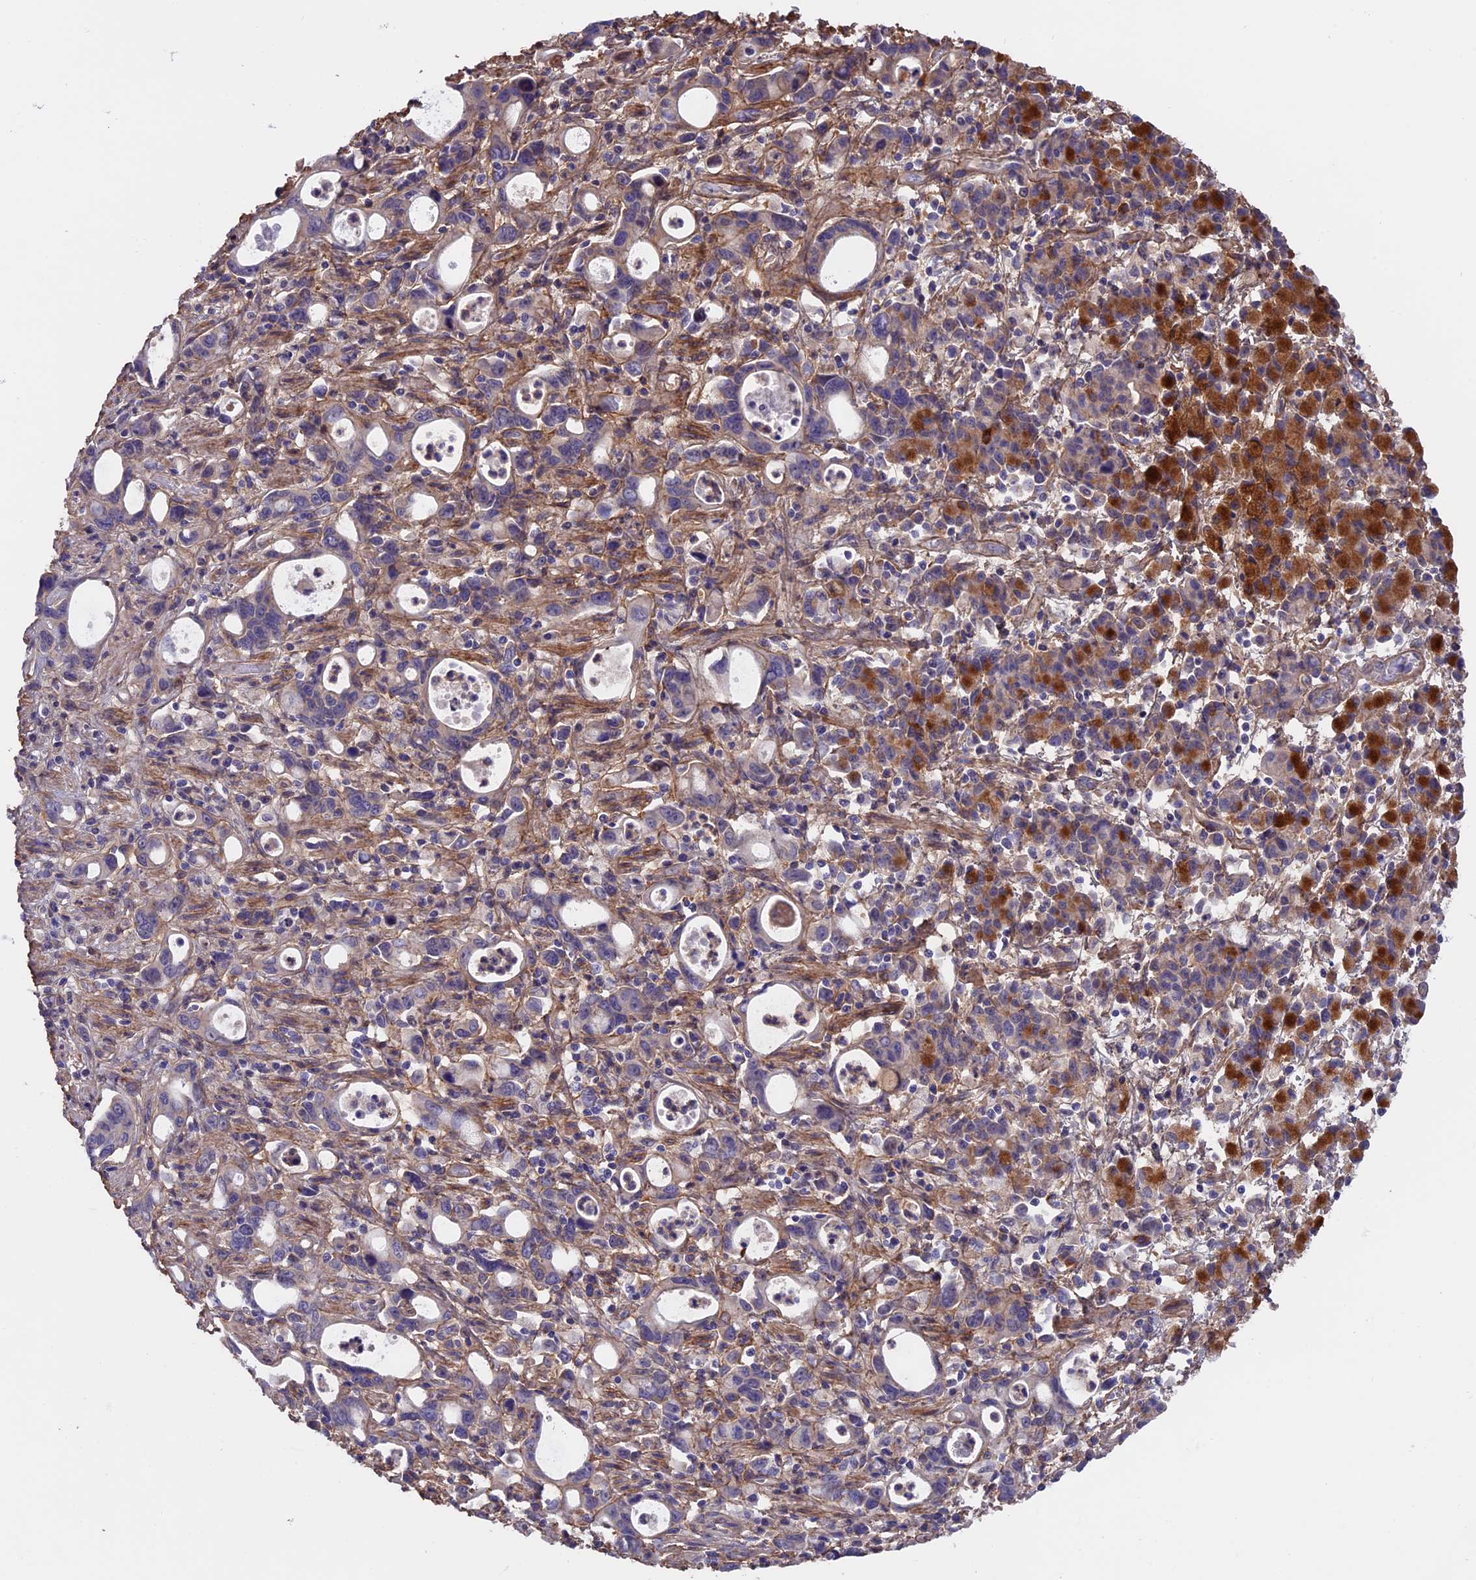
{"staining": {"intensity": "negative", "quantity": "none", "location": "none"}, "tissue": "stomach cancer", "cell_type": "Tumor cells", "image_type": "cancer", "snomed": [{"axis": "morphology", "description": "Adenocarcinoma, NOS"}, {"axis": "topography", "description": "Stomach, lower"}], "caption": "An image of stomach adenocarcinoma stained for a protein shows no brown staining in tumor cells.", "gene": "COL4A3", "patient": {"sex": "female", "age": 43}}